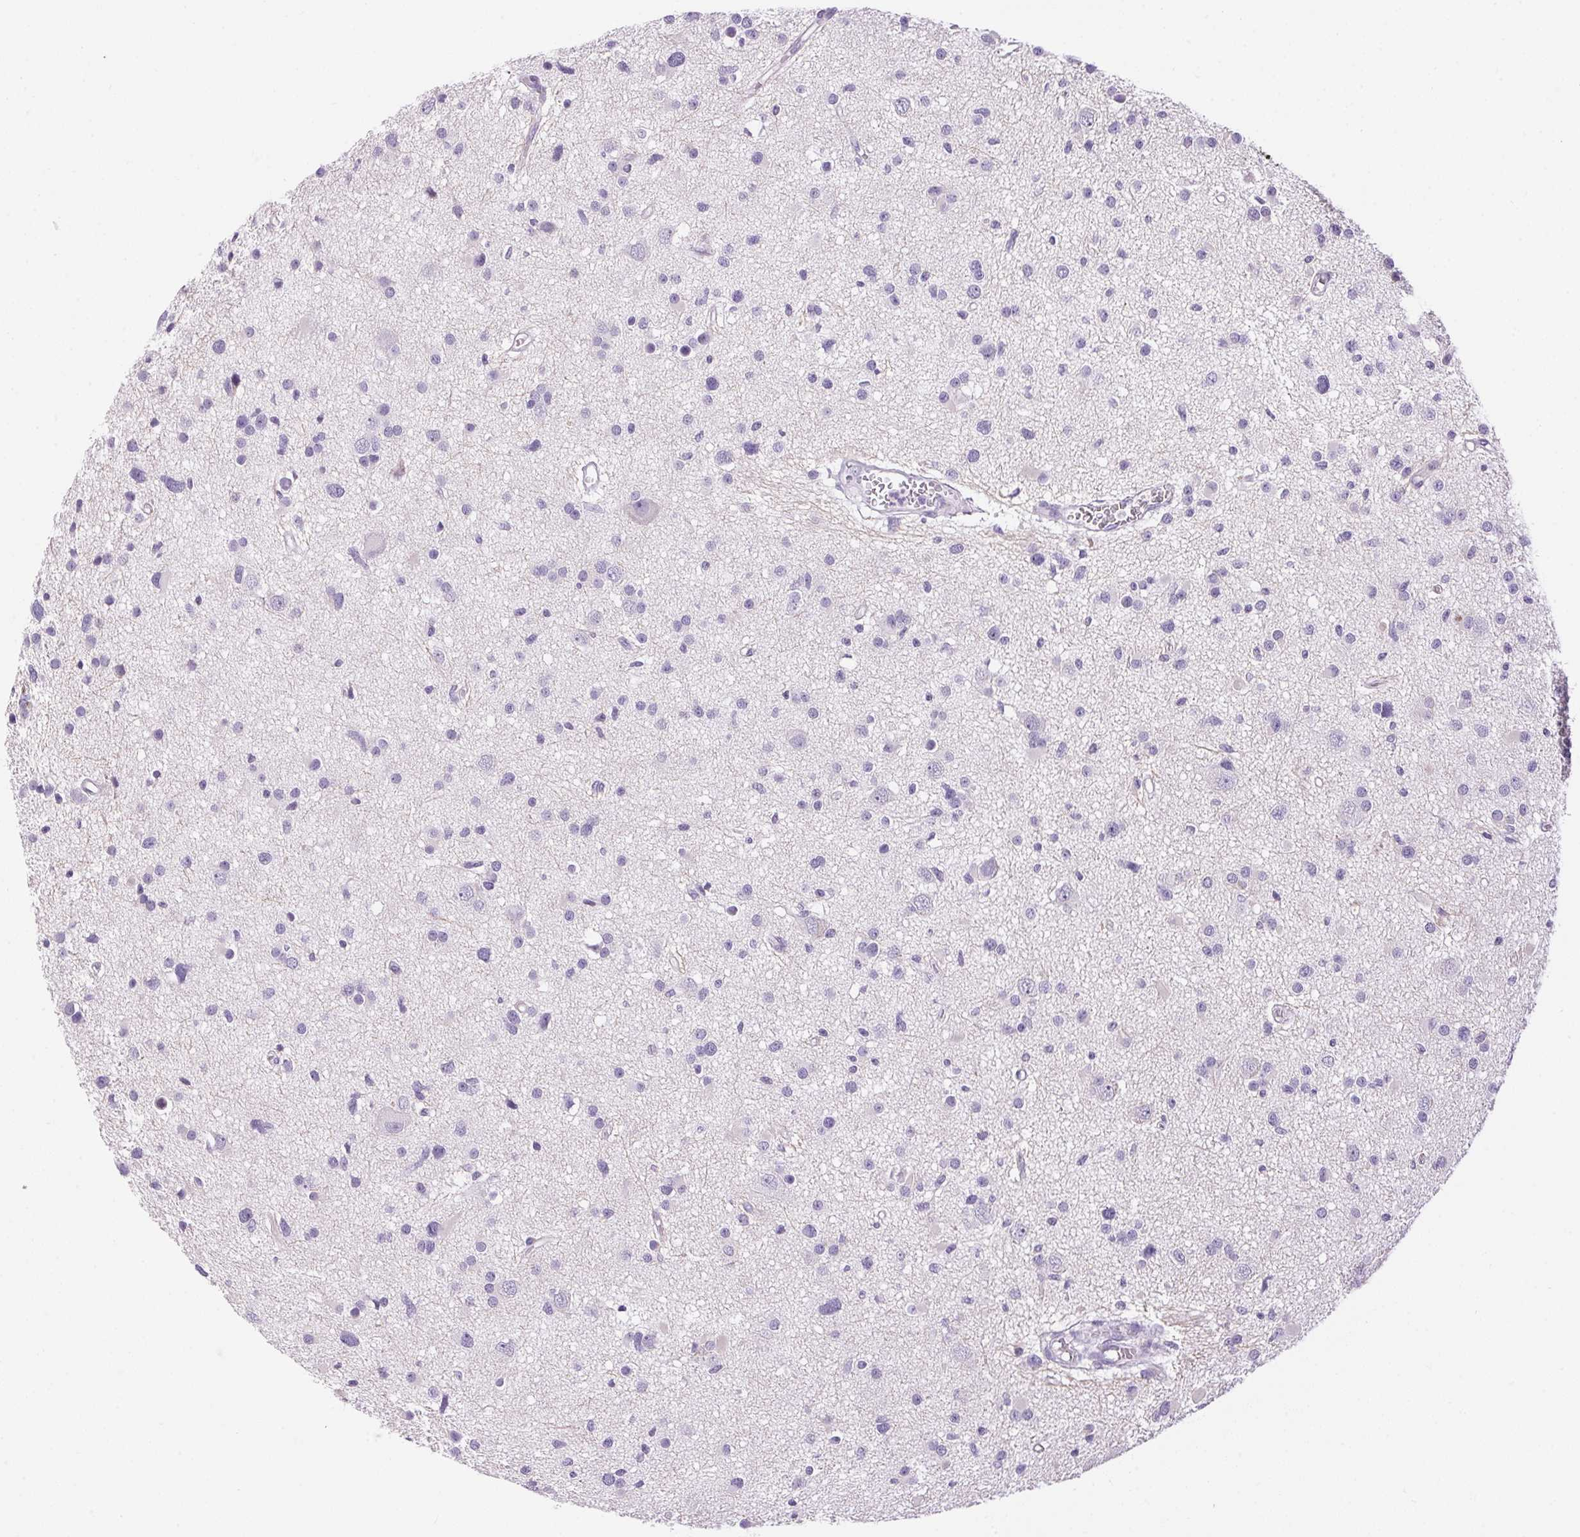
{"staining": {"intensity": "negative", "quantity": "none", "location": "none"}, "tissue": "glioma", "cell_type": "Tumor cells", "image_type": "cancer", "snomed": [{"axis": "morphology", "description": "Glioma, malignant, High grade"}, {"axis": "topography", "description": "Brain"}], "caption": "The micrograph reveals no significant expression in tumor cells of malignant glioma (high-grade). (DAB (3,3'-diaminobenzidine) immunohistochemistry (IHC) with hematoxylin counter stain).", "gene": "PNLIPRP3", "patient": {"sex": "male", "age": 54}}